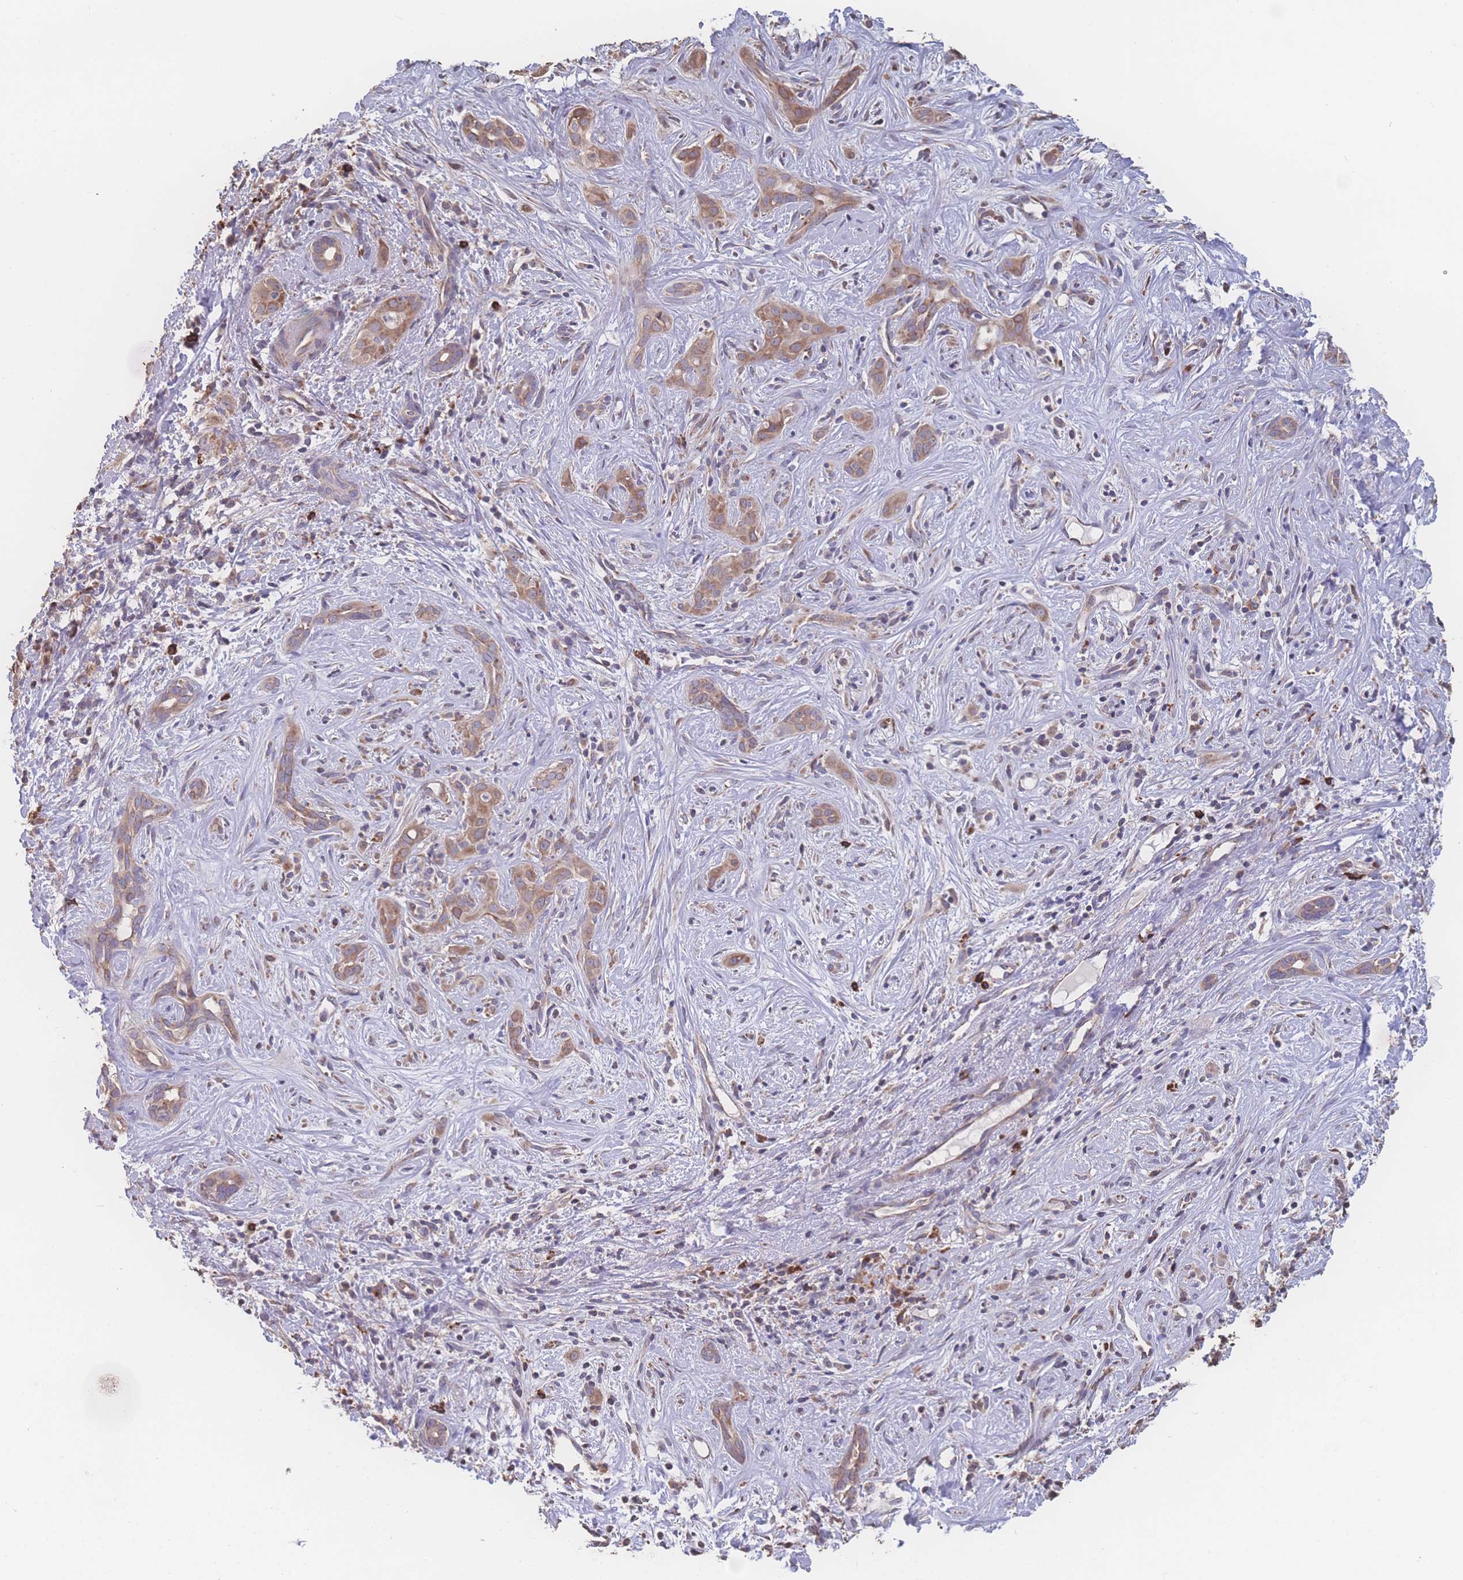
{"staining": {"intensity": "moderate", "quantity": "25%-75%", "location": "cytoplasmic/membranous"}, "tissue": "liver cancer", "cell_type": "Tumor cells", "image_type": "cancer", "snomed": [{"axis": "morphology", "description": "Cholangiocarcinoma"}, {"axis": "topography", "description": "Liver"}], "caption": "Immunohistochemical staining of liver cholangiocarcinoma exhibits medium levels of moderate cytoplasmic/membranous expression in about 25%-75% of tumor cells.", "gene": "SGSM3", "patient": {"sex": "male", "age": 67}}